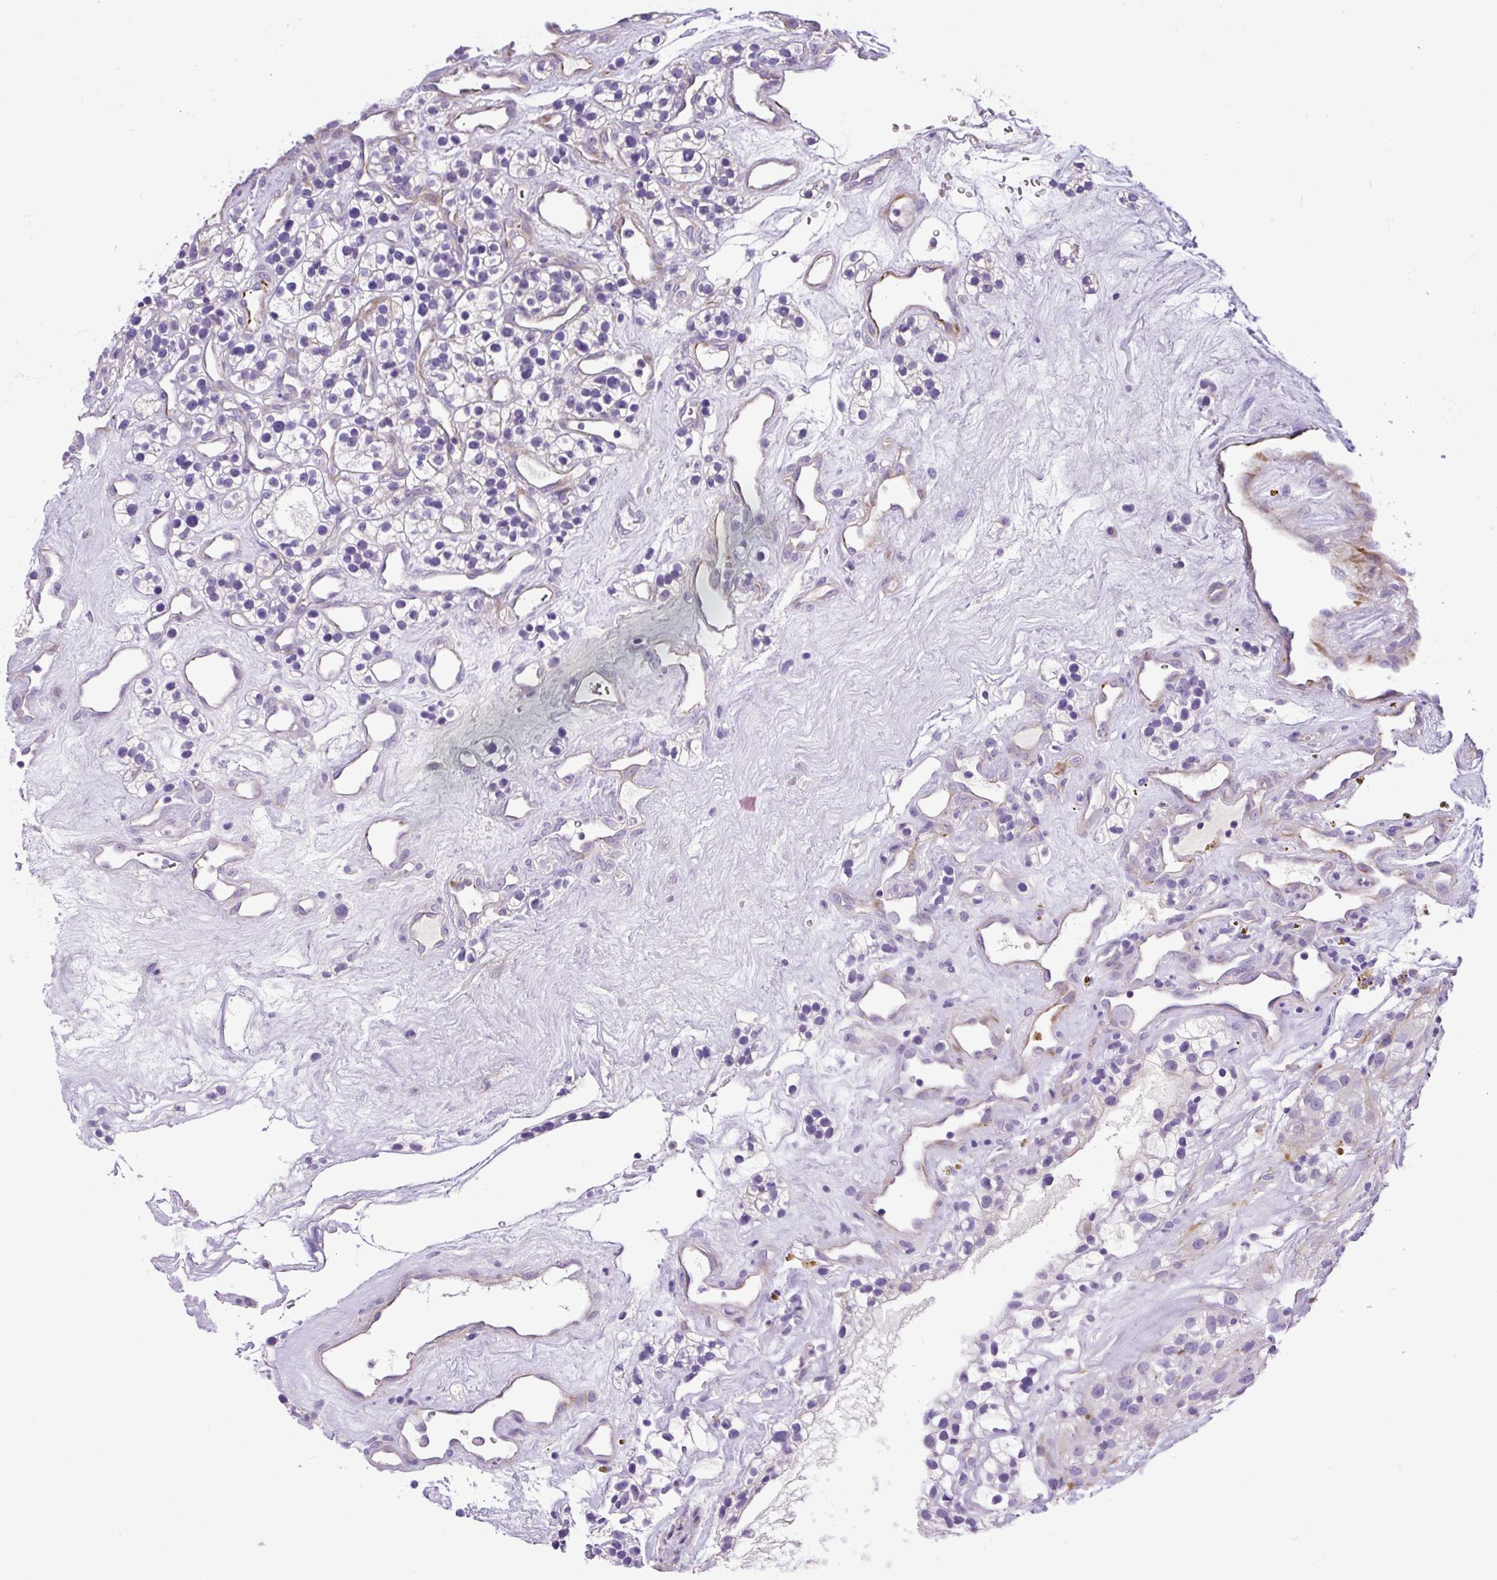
{"staining": {"intensity": "moderate", "quantity": "<25%", "location": "cytoplasmic/membranous"}, "tissue": "renal cancer", "cell_type": "Tumor cells", "image_type": "cancer", "snomed": [{"axis": "morphology", "description": "Adenocarcinoma, NOS"}, {"axis": "topography", "description": "Kidney"}], "caption": "Protein analysis of adenocarcinoma (renal) tissue exhibits moderate cytoplasmic/membranous expression in approximately <25% of tumor cells. Using DAB (brown) and hematoxylin (blue) stains, captured at high magnification using brightfield microscopy.", "gene": "VWA7", "patient": {"sex": "female", "age": 57}}